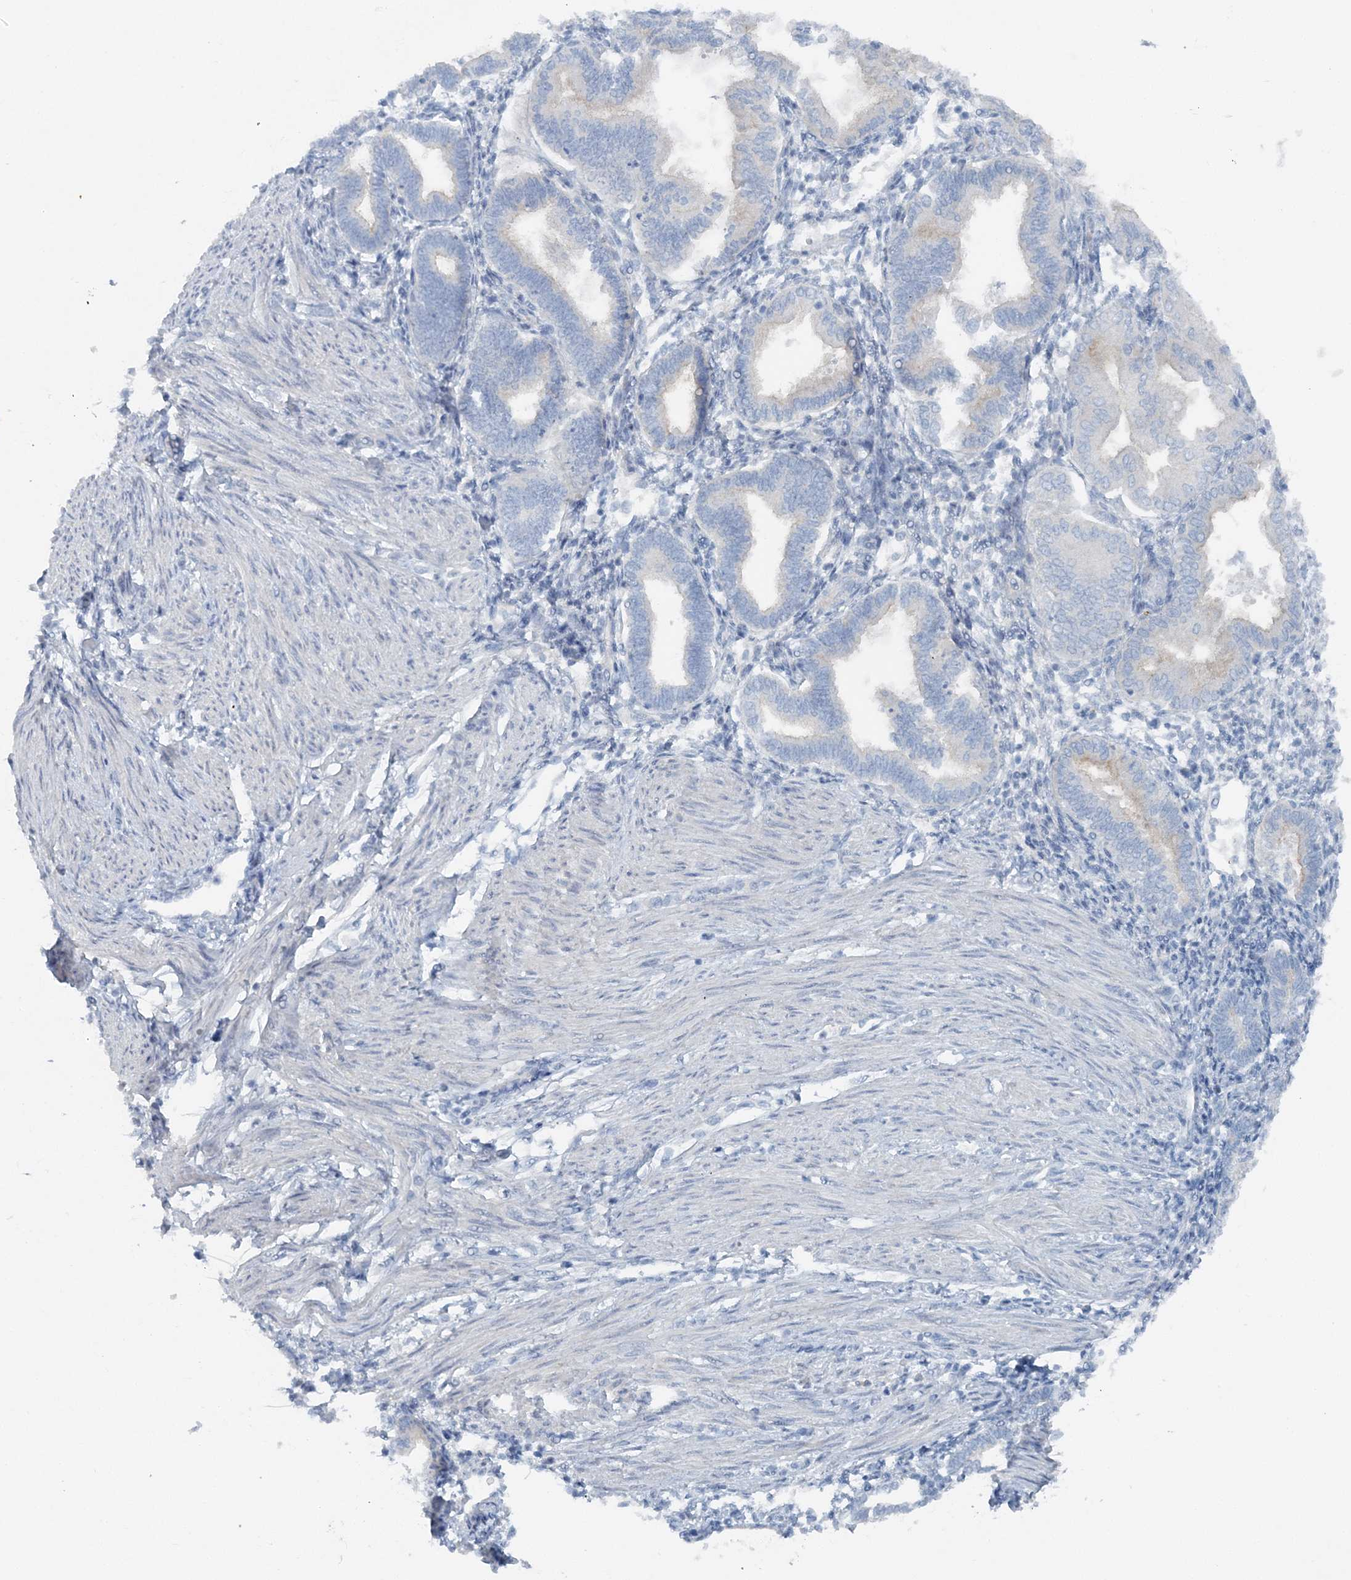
{"staining": {"intensity": "negative", "quantity": "none", "location": "none"}, "tissue": "endometrium", "cell_type": "Cells in endometrial stroma", "image_type": "normal", "snomed": [{"axis": "morphology", "description": "Normal tissue, NOS"}, {"axis": "topography", "description": "Endometrium"}], "caption": "Human endometrium stained for a protein using IHC demonstrates no expression in cells in endometrial stroma.", "gene": "ATP11A", "patient": {"sex": "female", "age": 53}}